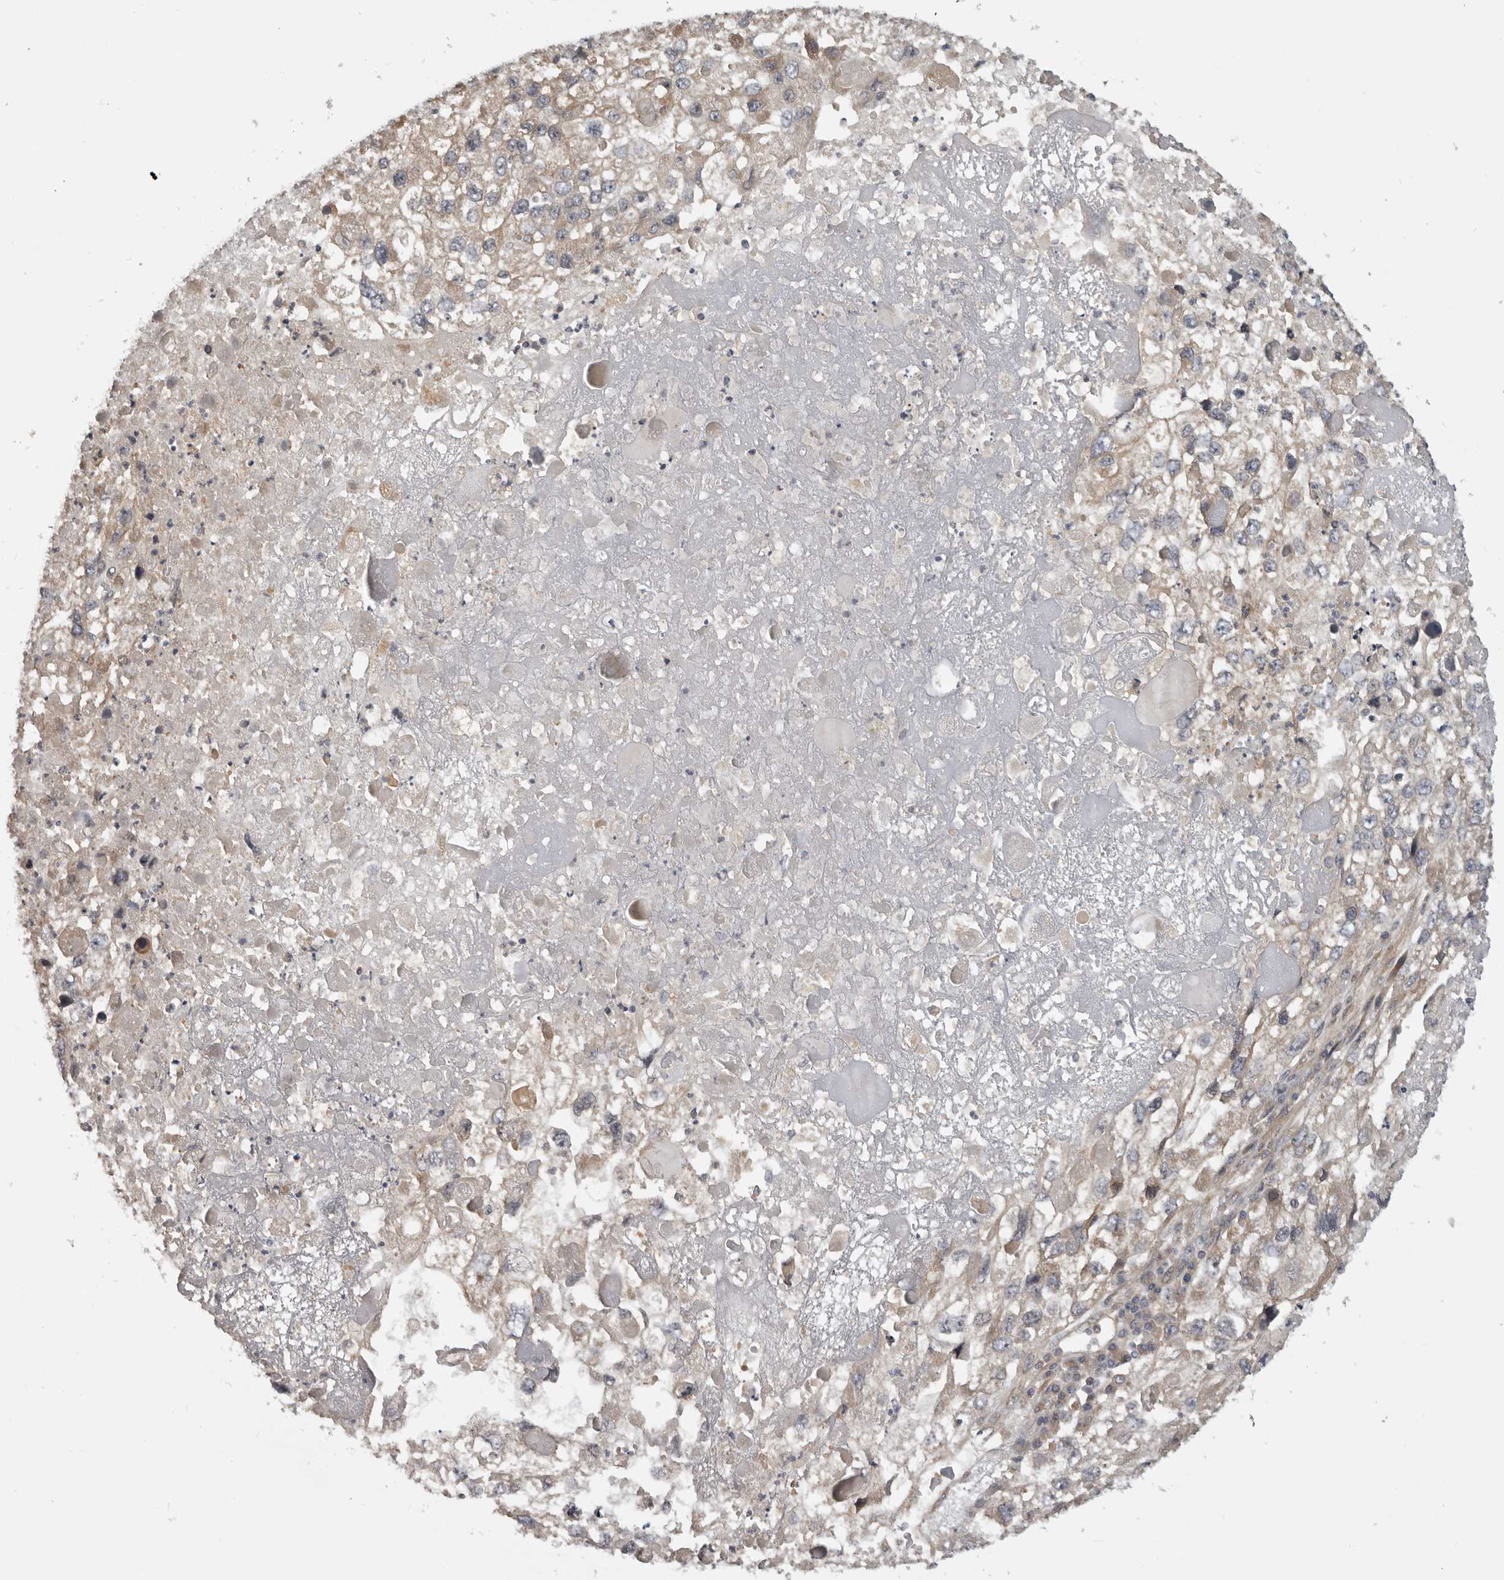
{"staining": {"intensity": "weak", "quantity": "<25%", "location": "cytoplasmic/membranous"}, "tissue": "endometrial cancer", "cell_type": "Tumor cells", "image_type": "cancer", "snomed": [{"axis": "morphology", "description": "Adenocarcinoma, NOS"}, {"axis": "topography", "description": "Endometrium"}], "caption": "Immunohistochemistry image of neoplastic tissue: endometrial cancer (adenocarcinoma) stained with DAB (3,3'-diaminobenzidine) displays no significant protein staining in tumor cells.", "gene": "CUEDC1", "patient": {"sex": "female", "age": 49}}